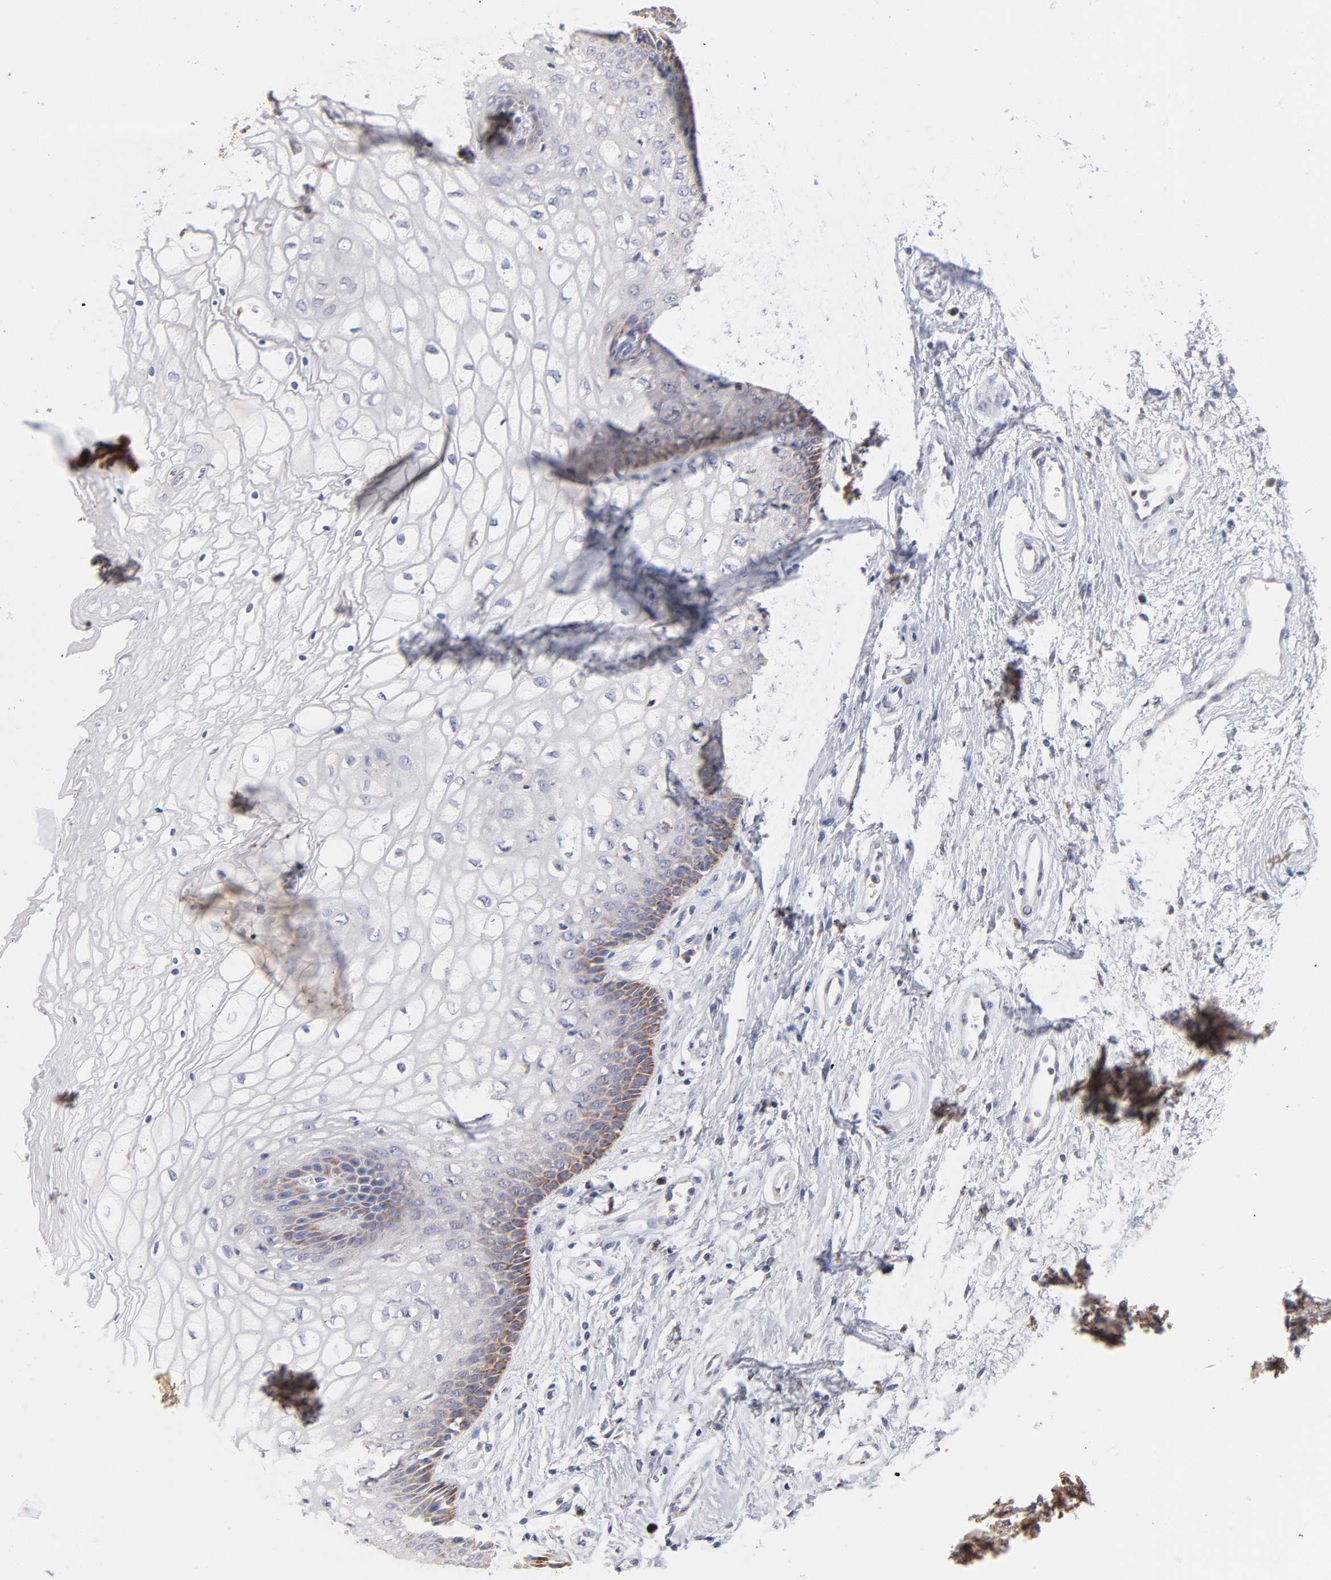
{"staining": {"intensity": "moderate", "quantity": "<25%", "location": "cytoplasmic/membranous"}, "tissue": "vagina", "cell_type": "Squamous epithelial cells", "image_type": "normal", "snomed": [{"axis": "morphology", "description": "Normal tissue, NOS"}, {"axis": "topography", "description": "Vagina"}], "caption": "Squamous epithelial cells exhibit moderate cytoplasmic/membranous positivity in approximately <25% of cells in benign vagina. Nuclei are stained in blue.", "gene": "TIMM8A", "patient": {"sex": "female", "age": 34}}